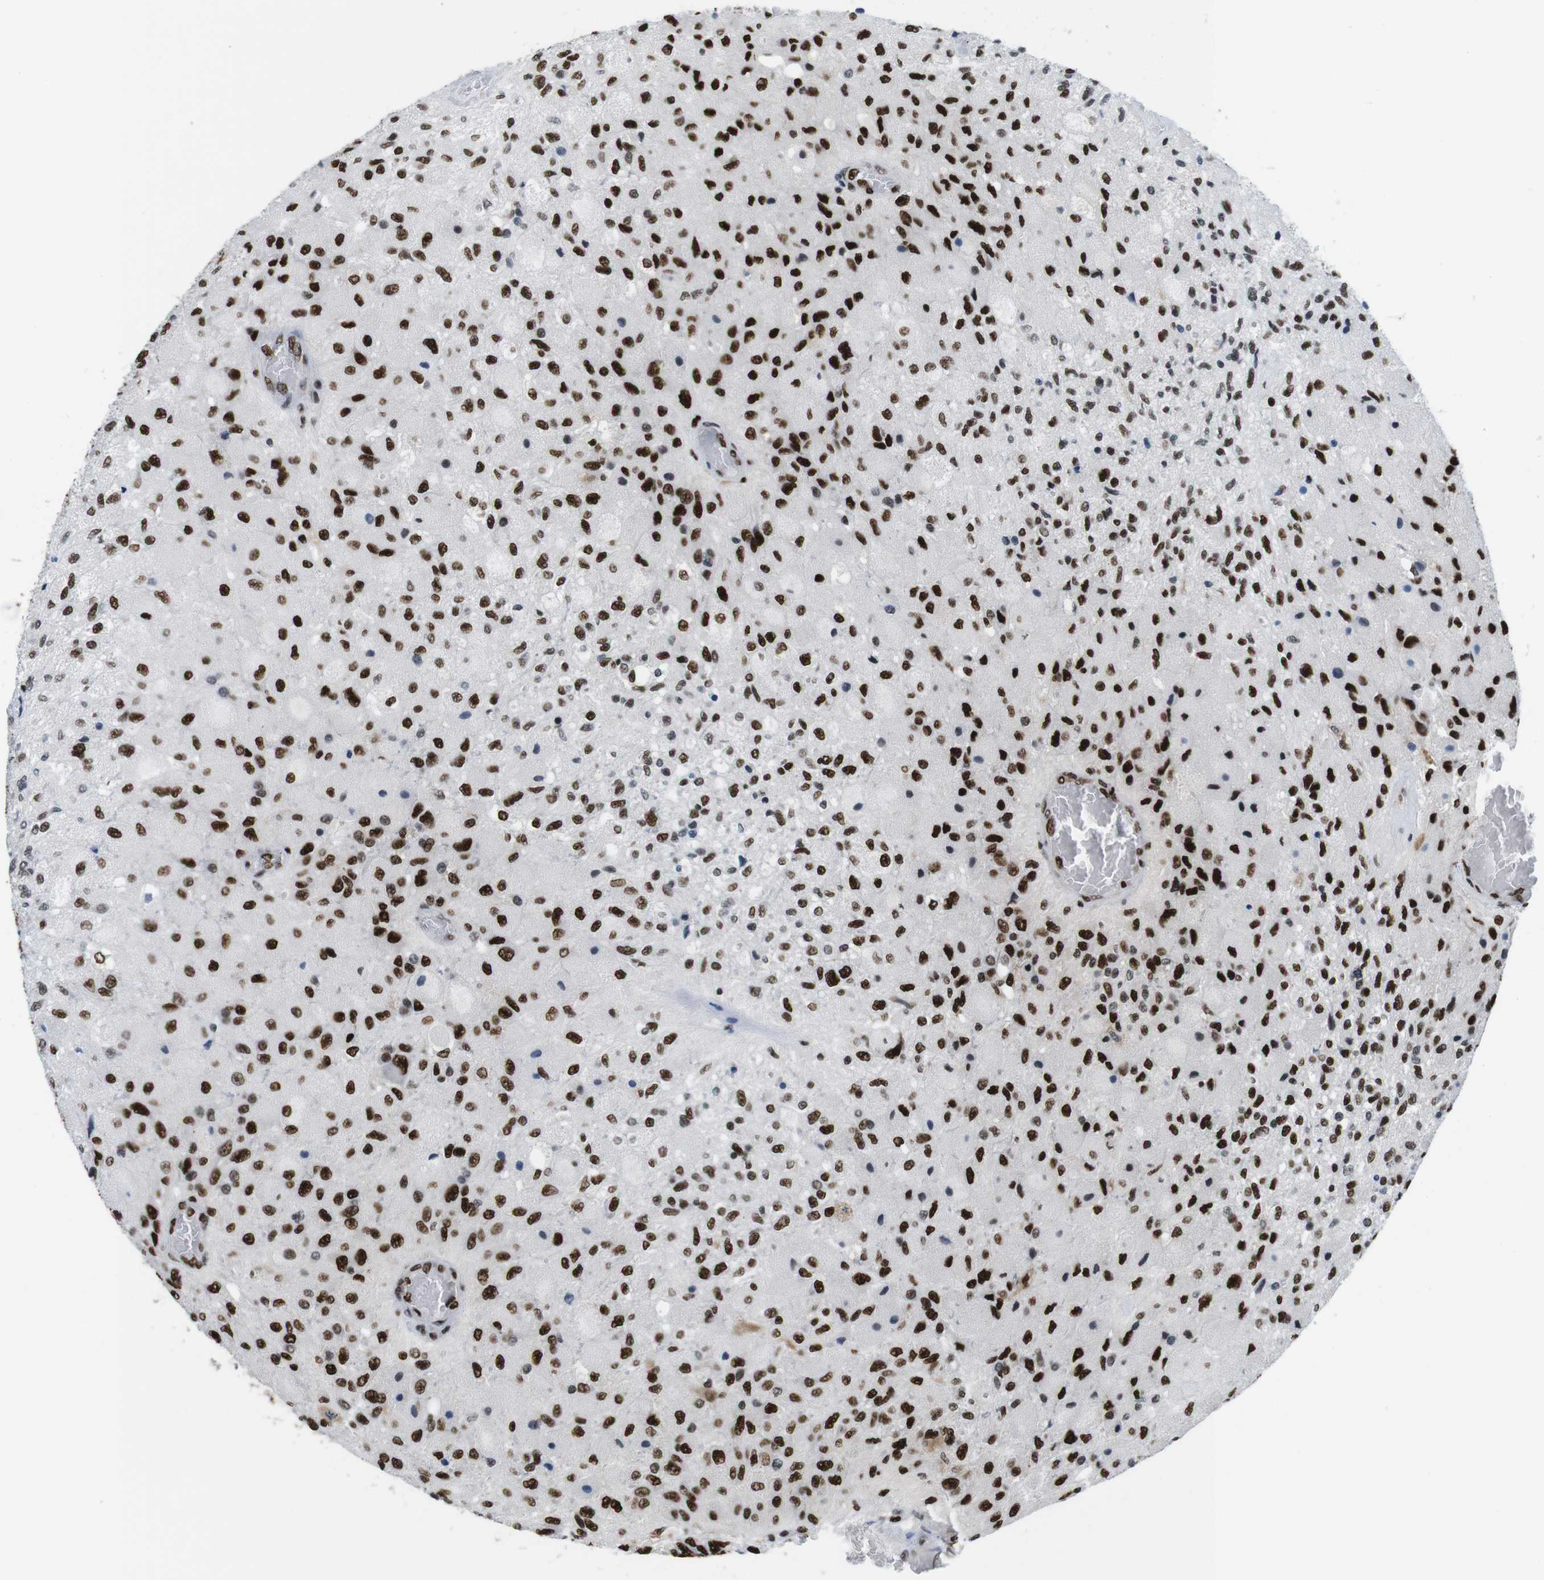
{"staining": {"intensity": "strong", "quantity": ">75%", "location": "nuclear"}, "tissue": "glioma", "cell_type": "Tumor cells", "image_type": "cancer", "snomed": [{"axis": "morphology", "description": "Normal tissue, NOS"}, {"axis": "morphology", "description": "Glioma, malignant, High grade"}, {"axis": "topography", "description": "Cerebral cortex"}], "caption": "The immunohistochemical stain labels strong nuclear staining in tumor cells of glioma tissue.", "gene": "PSME3", "patient": {"sex": "male", "age": 77}}